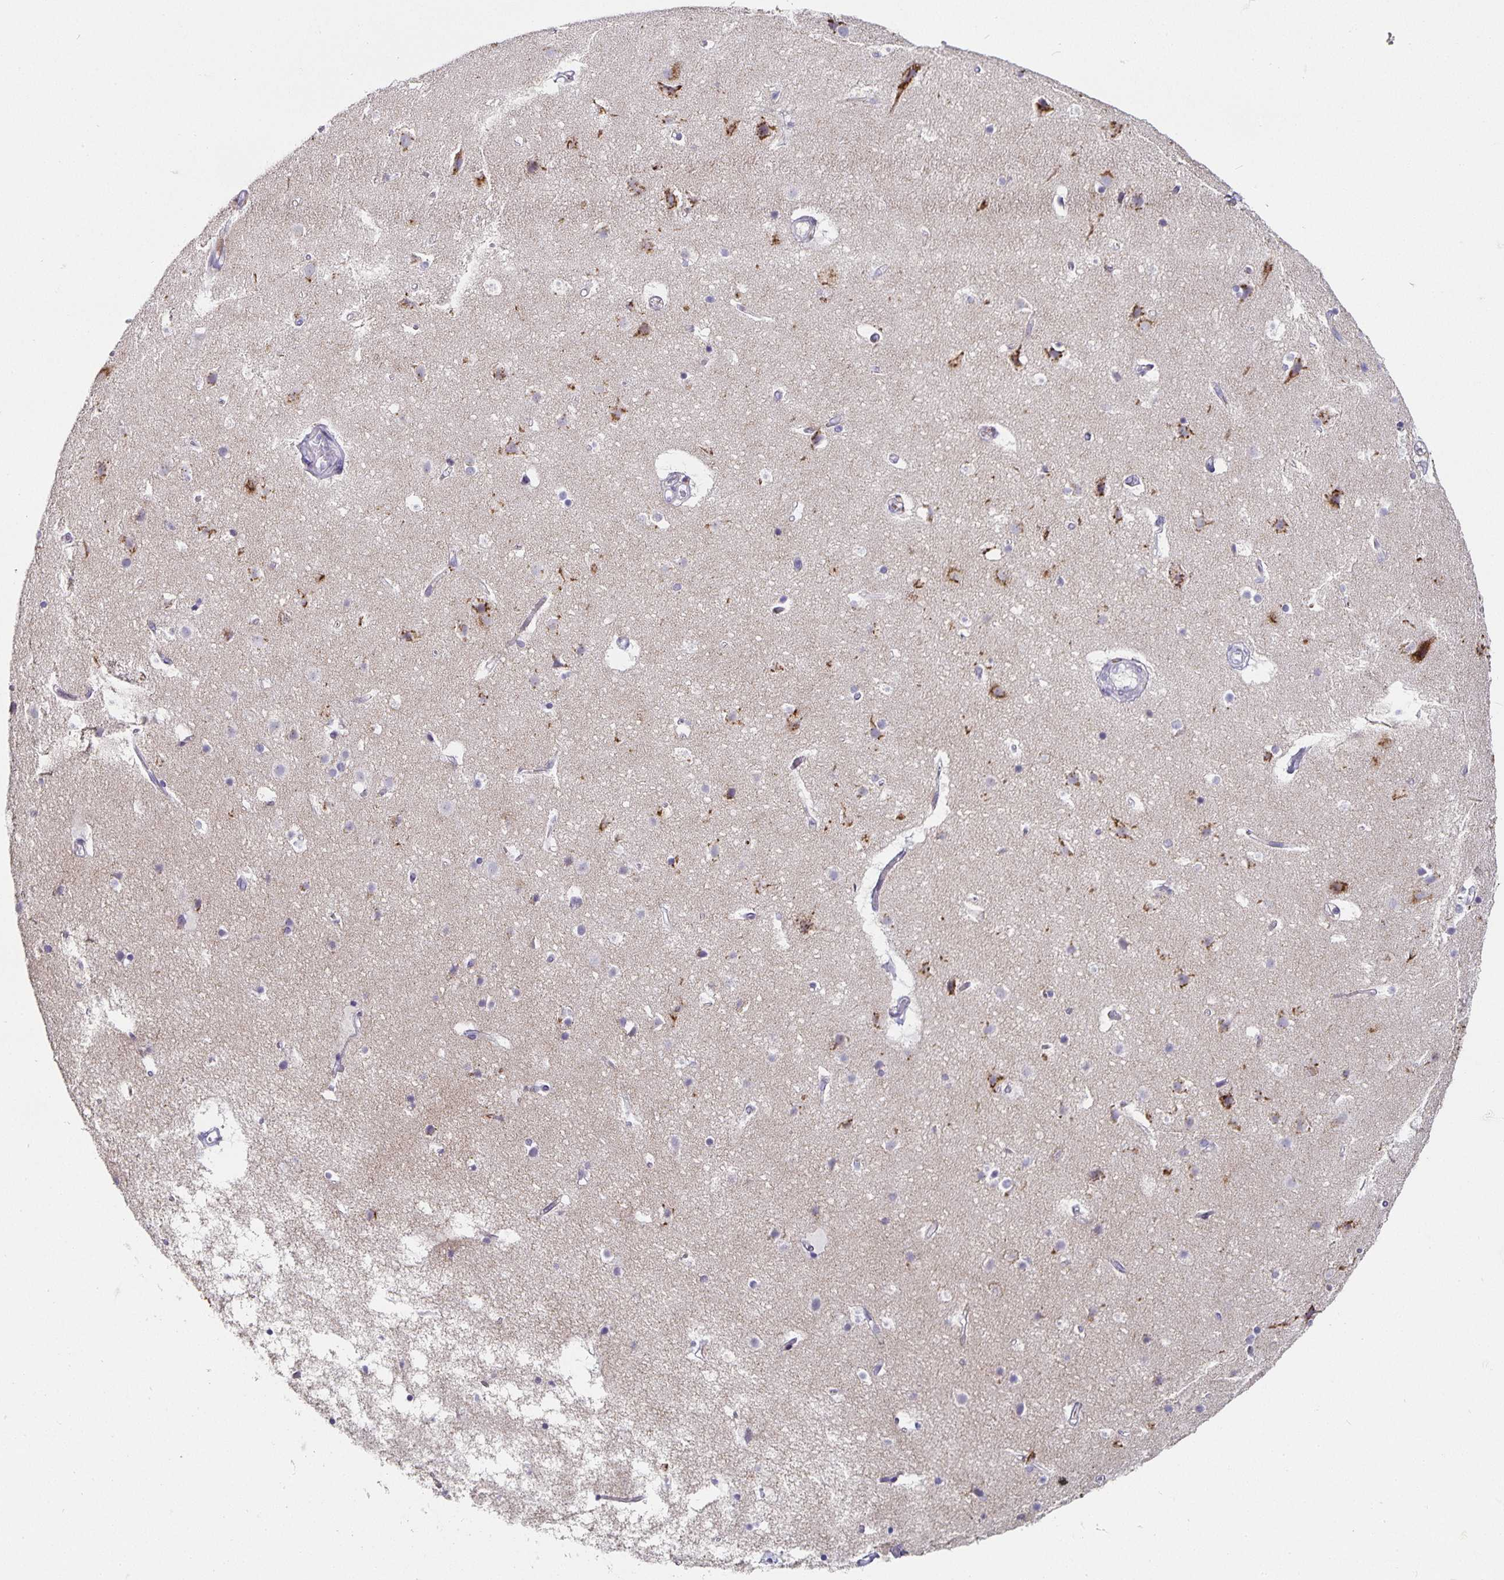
{"staining": {"intensity": "negative", "quantity": "none", "location": "none"}, "tissue": "cerebral cortex", "cell_type": "Endothelial cells", "image_type": "normal", "snomed": [{"axis": "morphology", "description": "Normal tissue, NOS"}, {"axis": "topography", "description": "Cerebral cortex"}], "caption": "IHC of benign cerebral cortex reveals no positivity in endothelial cells.", "gene": "CHGA", "patient": {"sex": "female", "age": 52}}